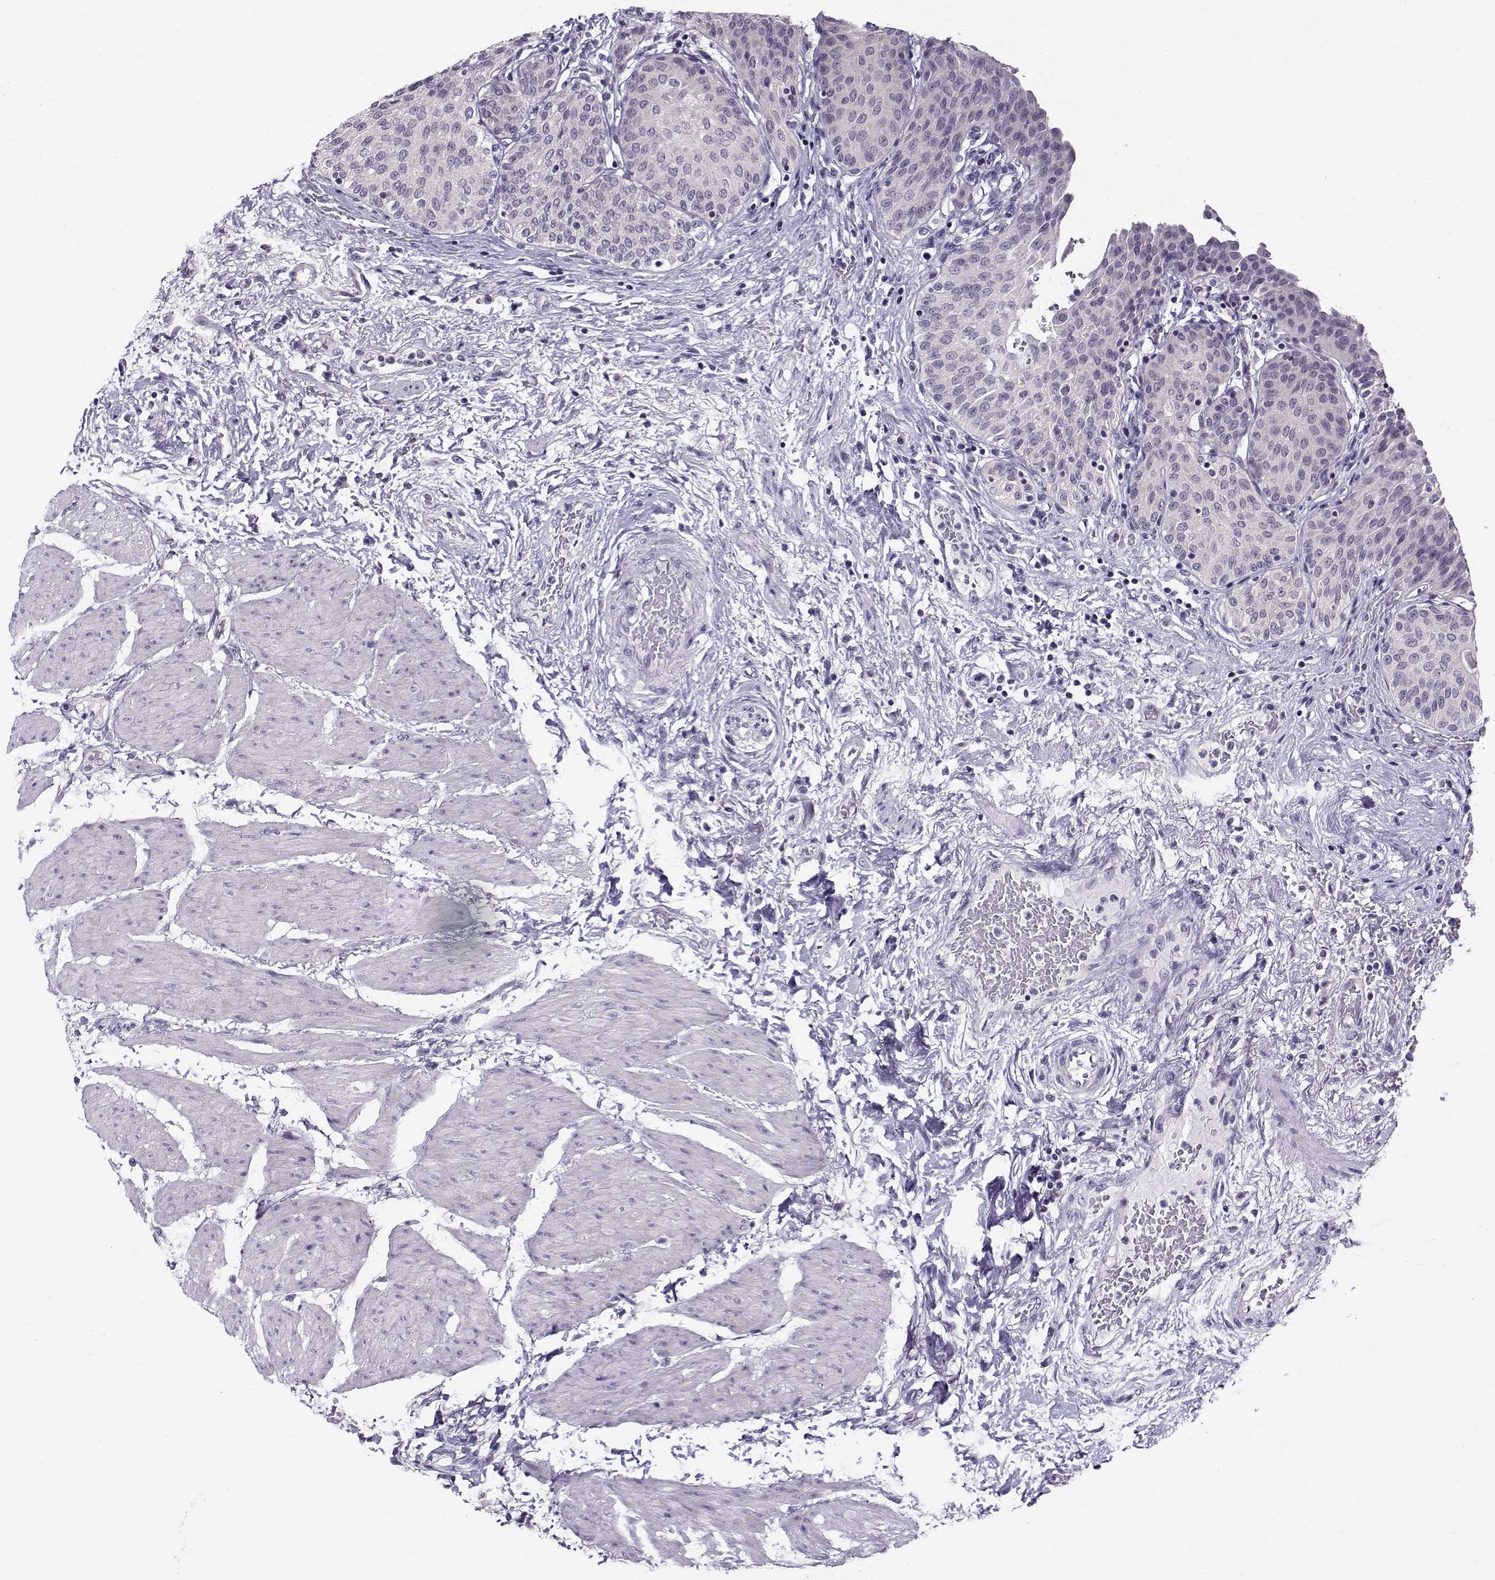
{"staining": {"intensity": "negative", "quantity": "none", "location": "none"}, "tissue": "urinary bladder", "cell_type": "Urothelial cells", "image_type": "normal", "snomed": [{"axis": "morphology", "description": "Normal tissue, NOS"}, {"axis": "morphology", "description": "Metaplasia, NOS"}, {"axis": "topography", "description": "Urinary bladder"}], "caption": "This is a micrograph of IHC staining of normal urinary bladder, which shows no expression in urothelial cells.", "gene": "FEZF1", "patient": {"sex": "male", "age": 68}}